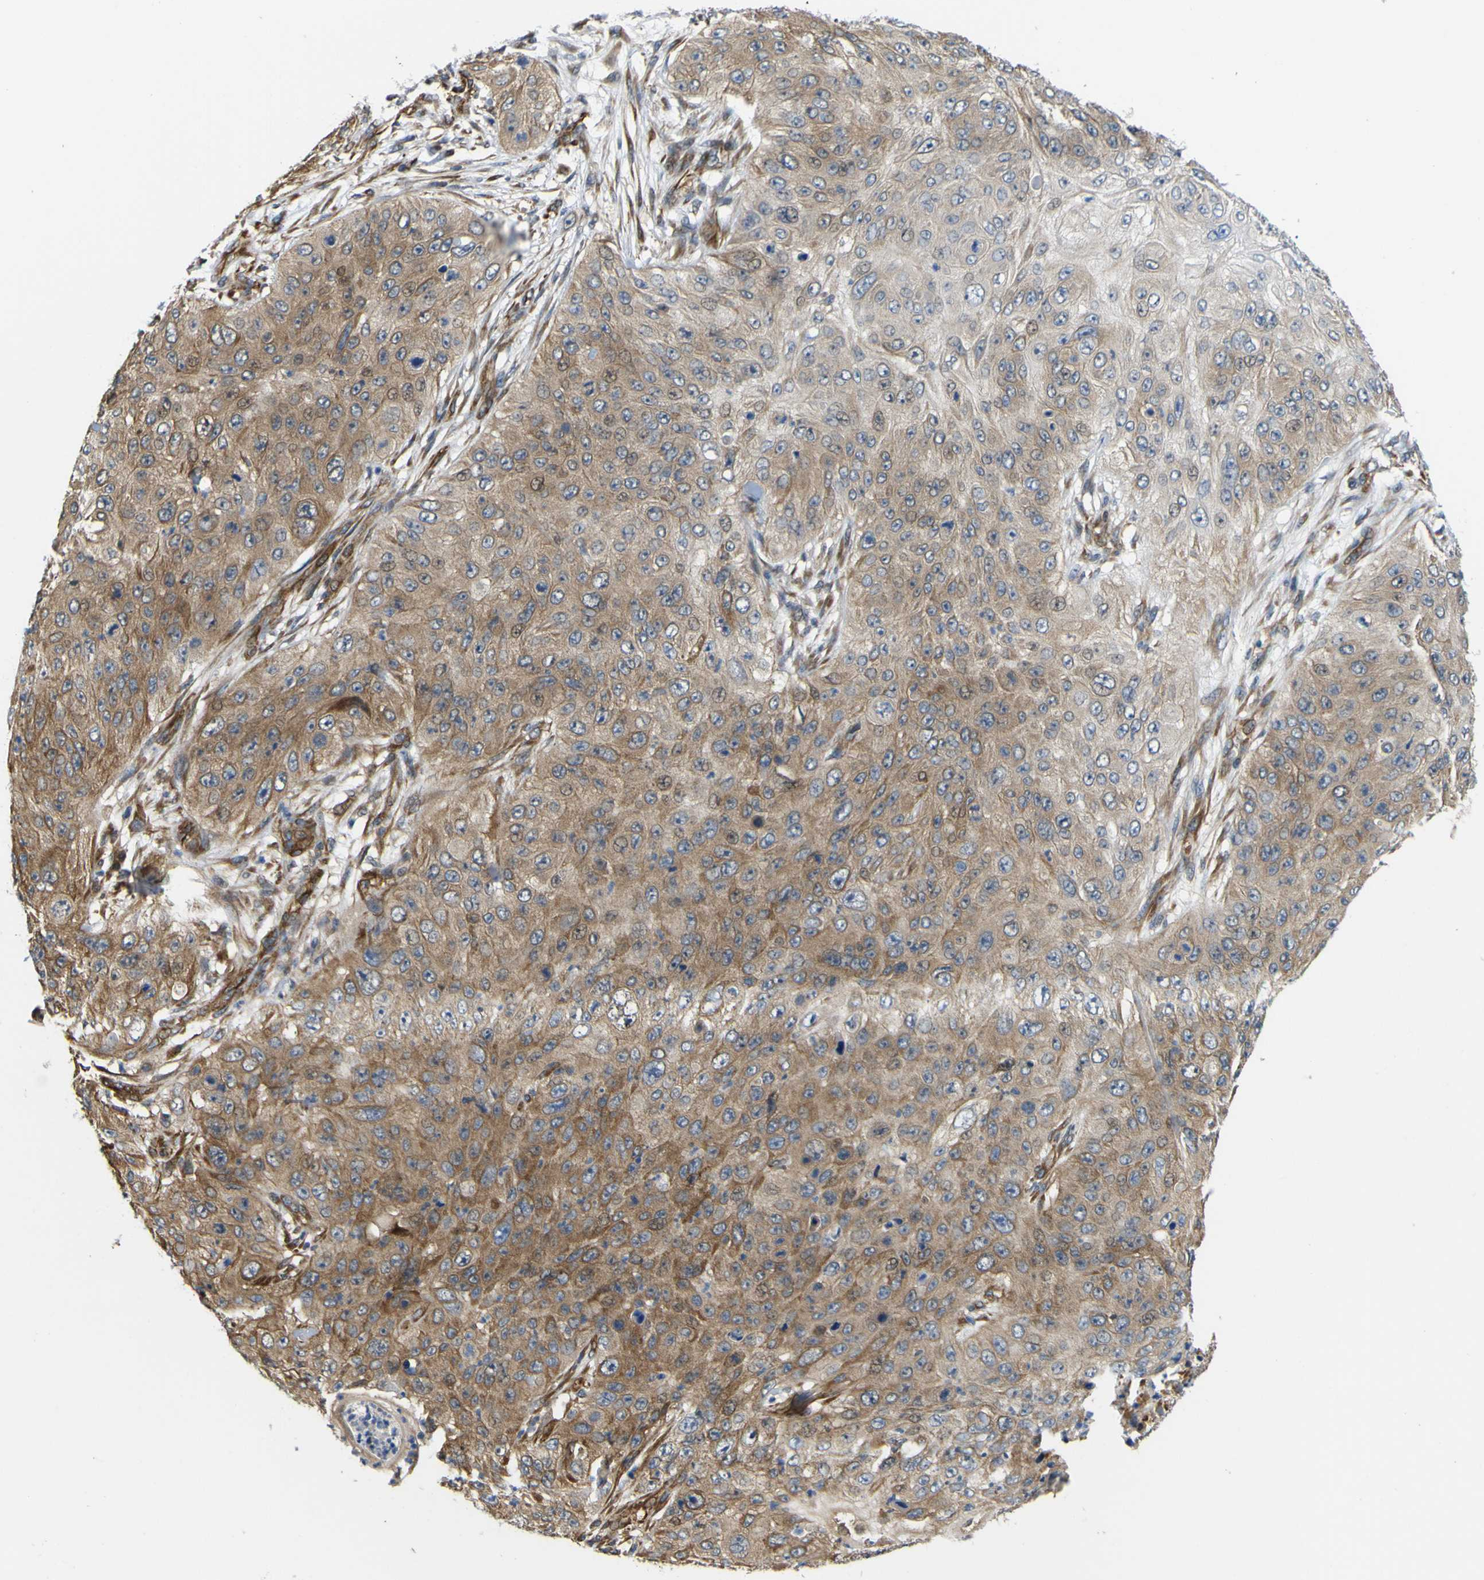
{"staining": {"intensity": "moderate", "quantity": ">75%", "location": "cytoplasmic/membranous"}, "tissue": "skin cancer", "cell_type": "Tumor cells", "image_type": "cancer", "snomed": [{"axis": "morphology", "description": "Squamous cell carcinoma, NOS"}, {"axis": "topography", "description": "Skin"}], "caption": "A brown stain highlights moderate cytoplasmic/membranous expression of a protein in human squamous cell carcinoma (skin) tumor cells.", "gene": "JPH1", "patient": {"sex": "female", "age": 80}}